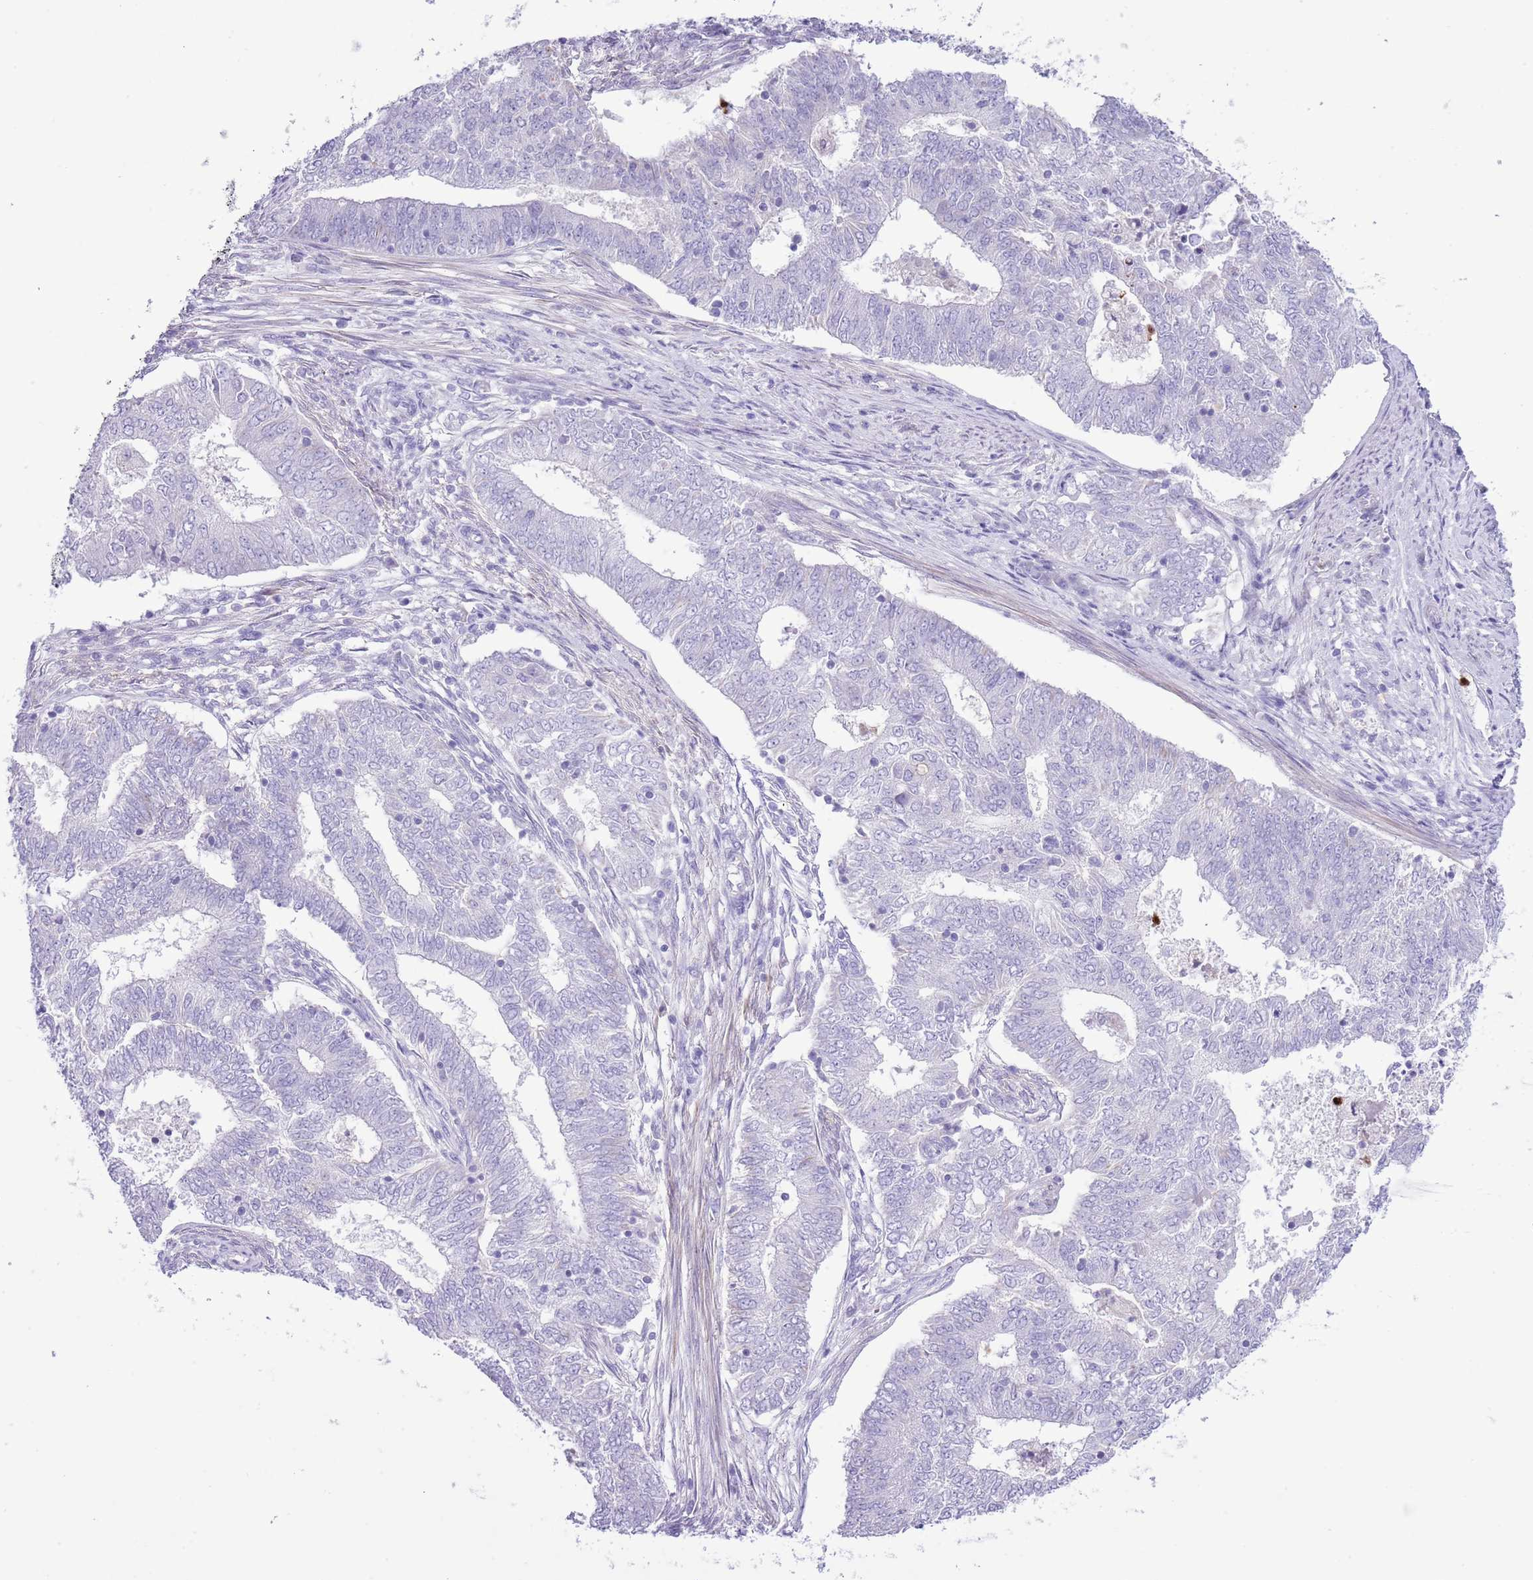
{"staining": {"intensity": "negative", "quantity": "none", "location": "none"}, "tissue": "endometrial cancer", "cell_type": "Tumor cells", "image_type": "cancer", "snomed": [{"axis": "morphology", "description": "Adenocarcinoma, NOS"}, {"axis": "topography", "description": "Endometrium"}], "caption": "DAB immunohistochemical staining of human endometrial cancer exhibits no significant expression in tumor cells.", "gene": "OR6M1", "patient": {"sex": "female", "age": 62}}